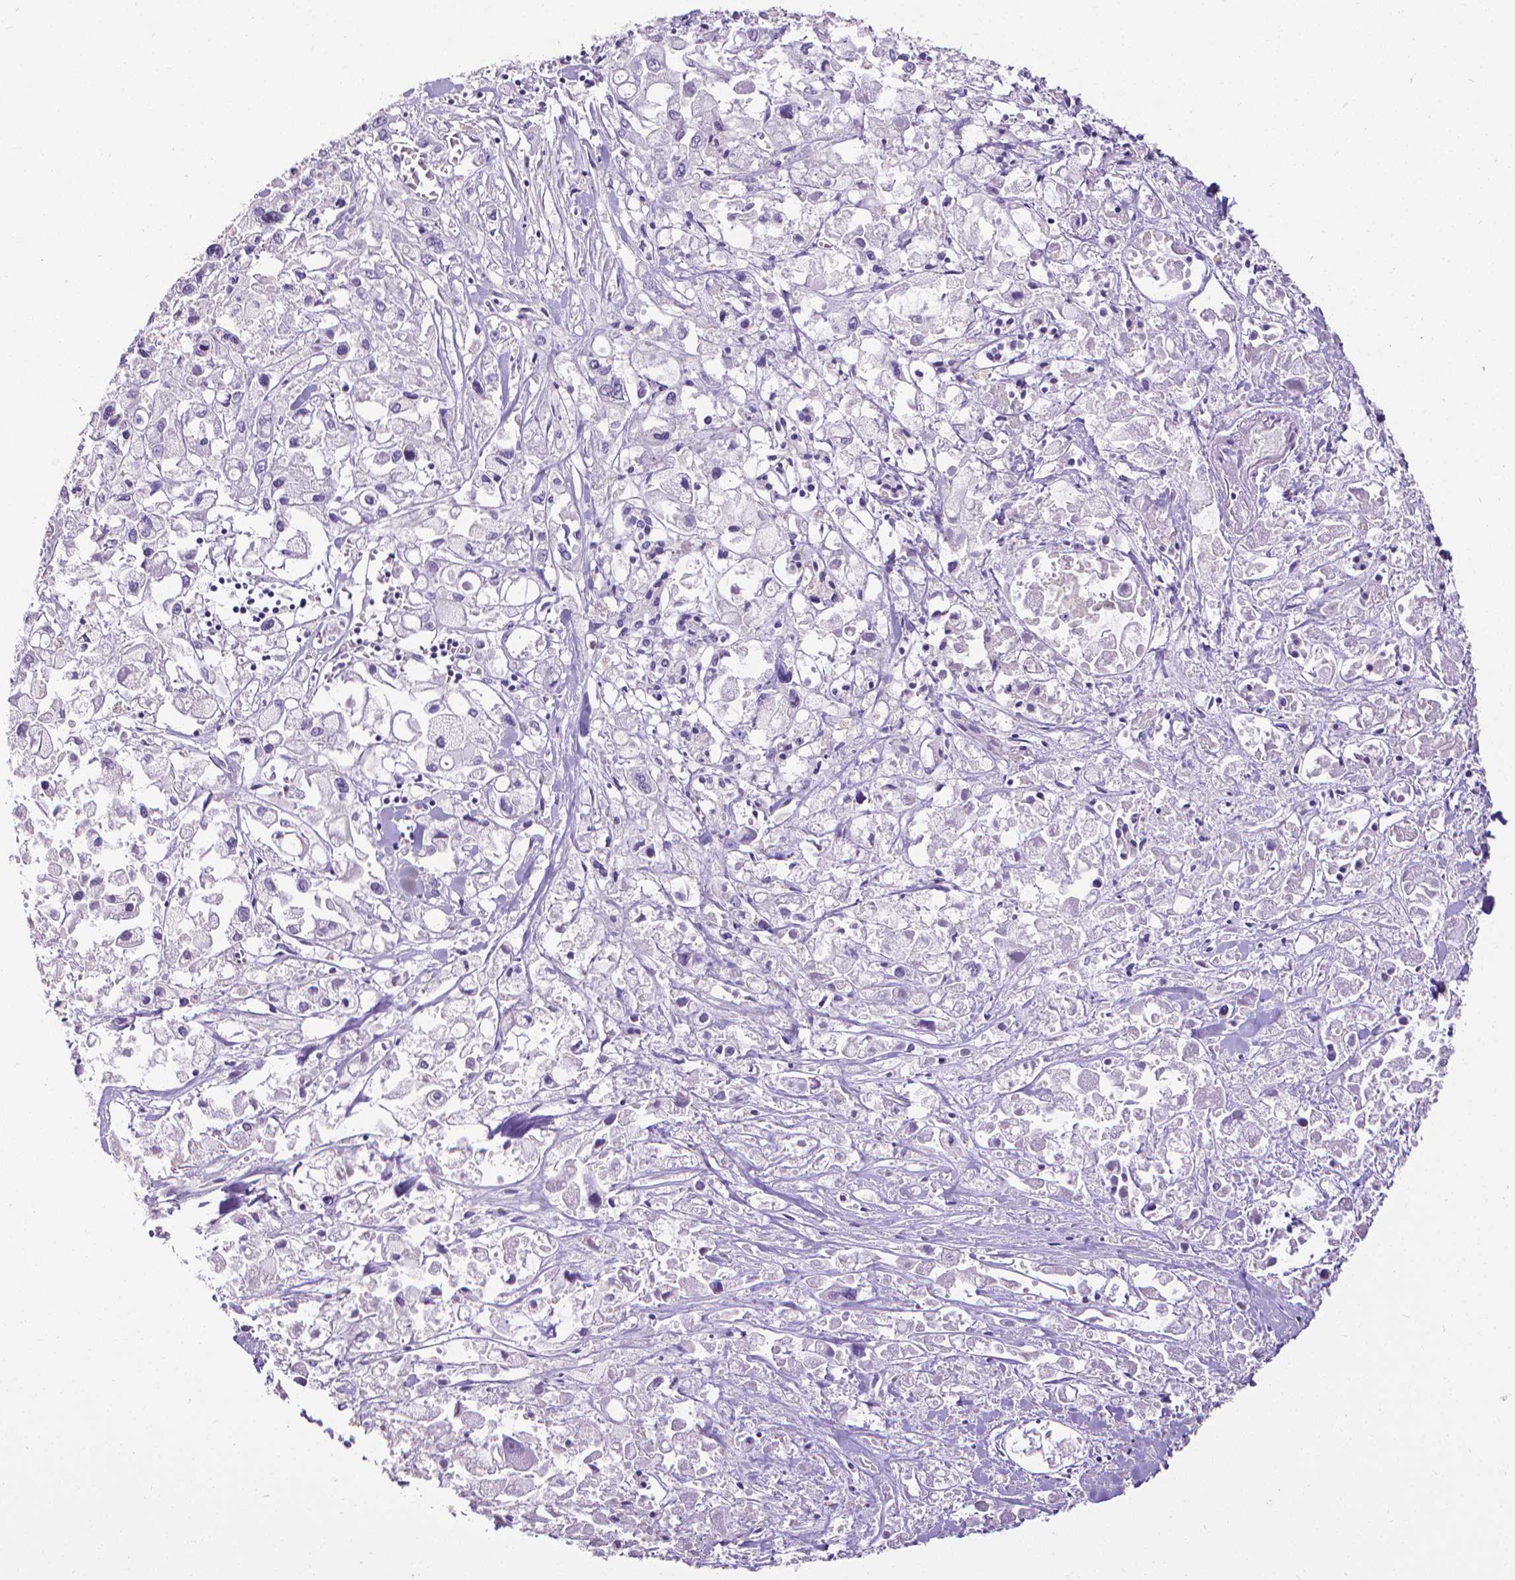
{"staining": {"intensity": "negative", "quantity": "none", "location": "none"}, "tissue": "pancreatic cancer", "cell_type": "Tumor cells", "image_type": "cancer", "snomed": [{"axis": "morphology", "description": "Adenocarcinoma, NOS"}, {"axis": "topography", "description": "Pancreas"}], "caption": "Immunohistochemistry (IHC) histopathology image of neoplastic tissue: human pancreatic cancer stained with DAB (3,3'-diaminobenzidine) displays no significant protein expression in tumor cells.", "gene": "CD4", "patient": {"sex": "male", "age": 71}}